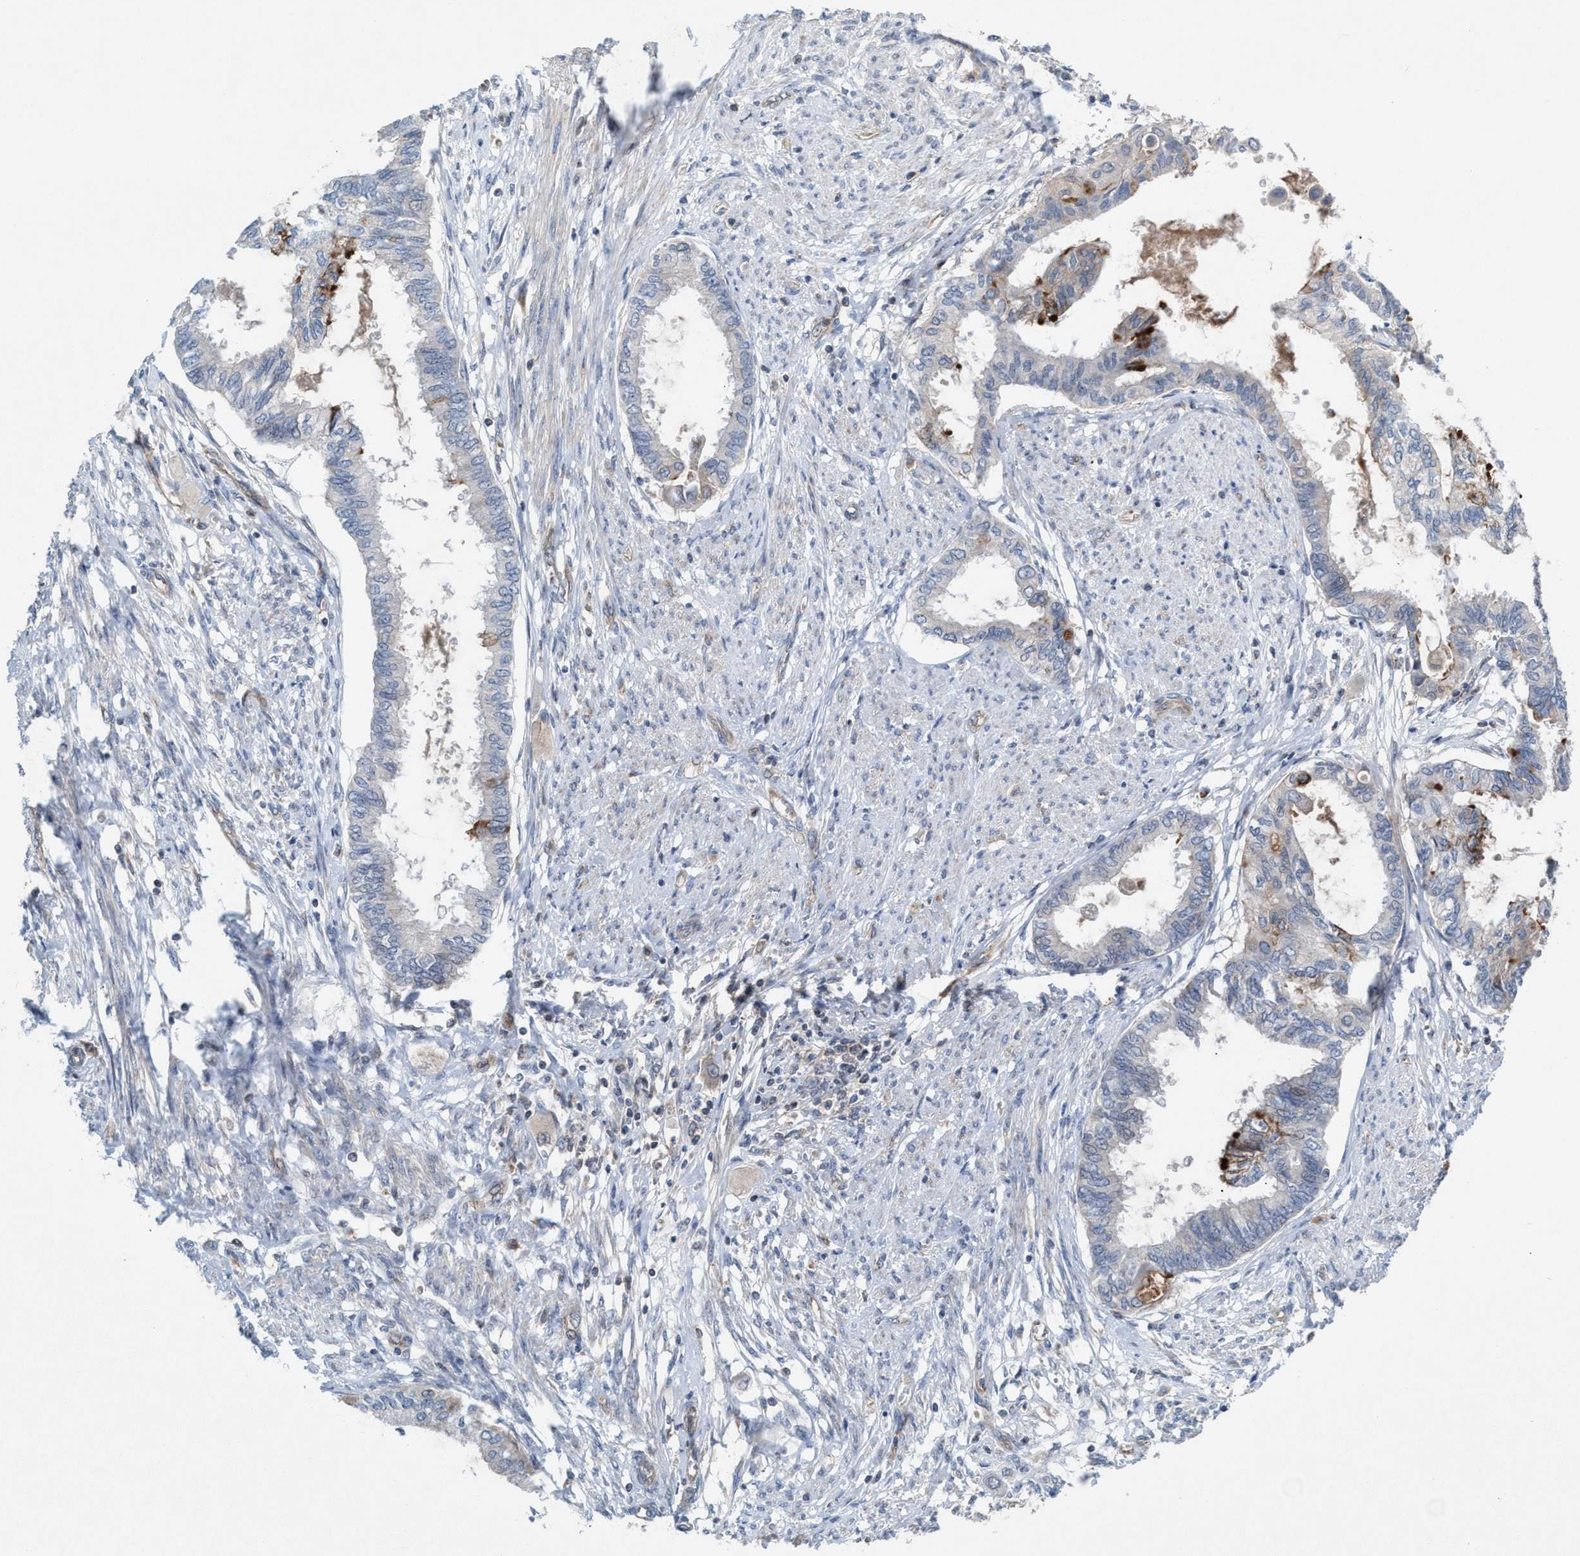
{"staining": {"intensity": "weak", "quantity": "<25%", "location": "cytoplasmic/membranous"}, "tissue": "cervical cancer", "cell_type": "Tumor cells", "image_type": "cancer", "snomed": [{"axis": "morphology", "description": "Normal tissue, NOS"}, {"axis": "morphology", "description": "Adenocarcinoma, NOS"}, {"axis": "topography", "description": "Cervix"}, {"axis": "topography", "description": "Endometrium"}], "caption": "High power microscopy image of an immunohistochemistry (IHC) histopathology image of cervical cancer, revealing no significant expression in tumor cells.", "gene": "MRM1", "patient": {"sex": "female", "age": 86}}